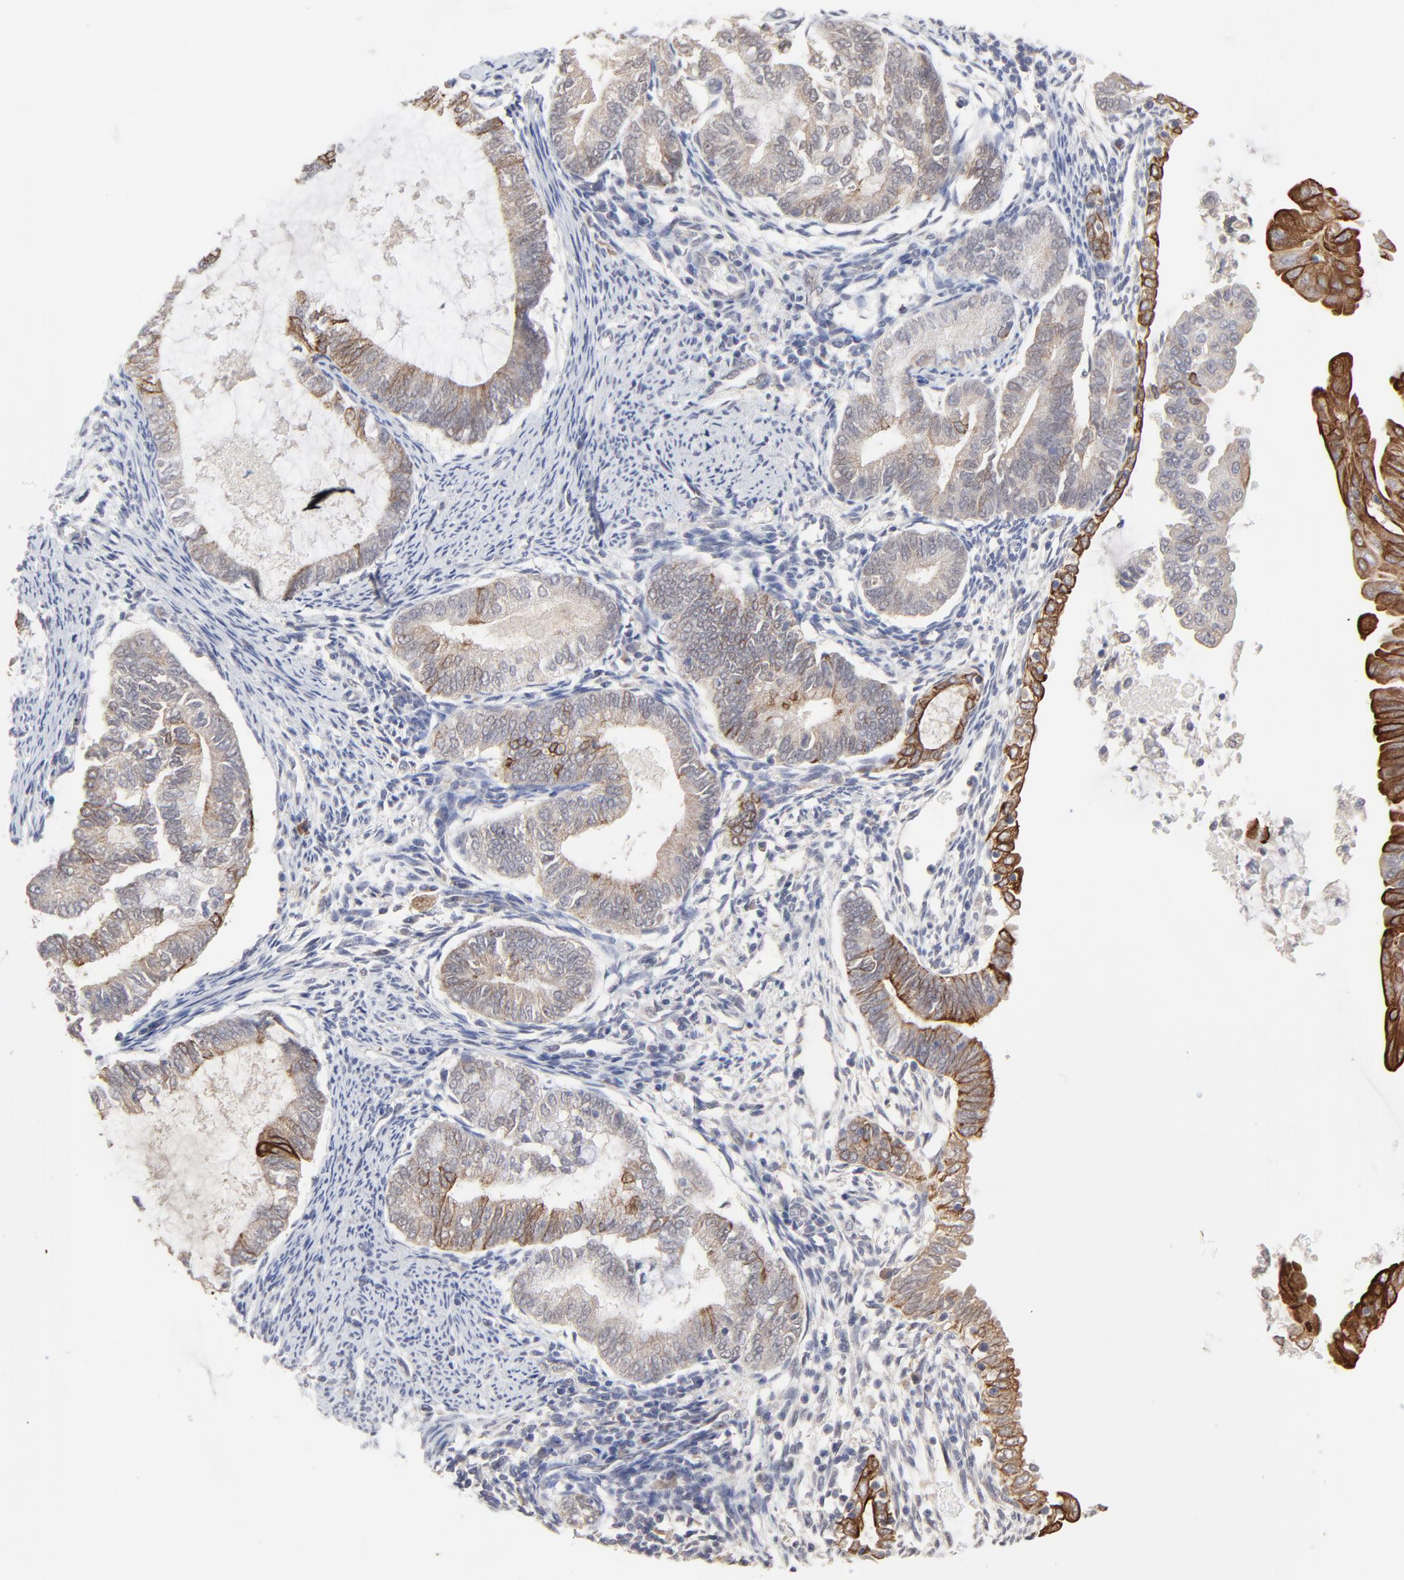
{"staining": {"intensity": "strong", "quantity": "25%-75%", "location": "cytoplasmic/membranous"}, "tissue": "endometrial cancer", "cell_type": "Tumor cells", "image_type": "cancer", "snomed": [{"axis": "morphology", "description": "Adenocarcinoma, NOS"}, {"axis": "topography", "description": "Endometrium"}], "caption": "Adenocarcinoma (endometrial) tissue displays strong cytoplasmic/membranous positivity in about 25%-75% of tumor cells", "gene": "FAM199X", "patient": {"sex": "female", "age": 63}}